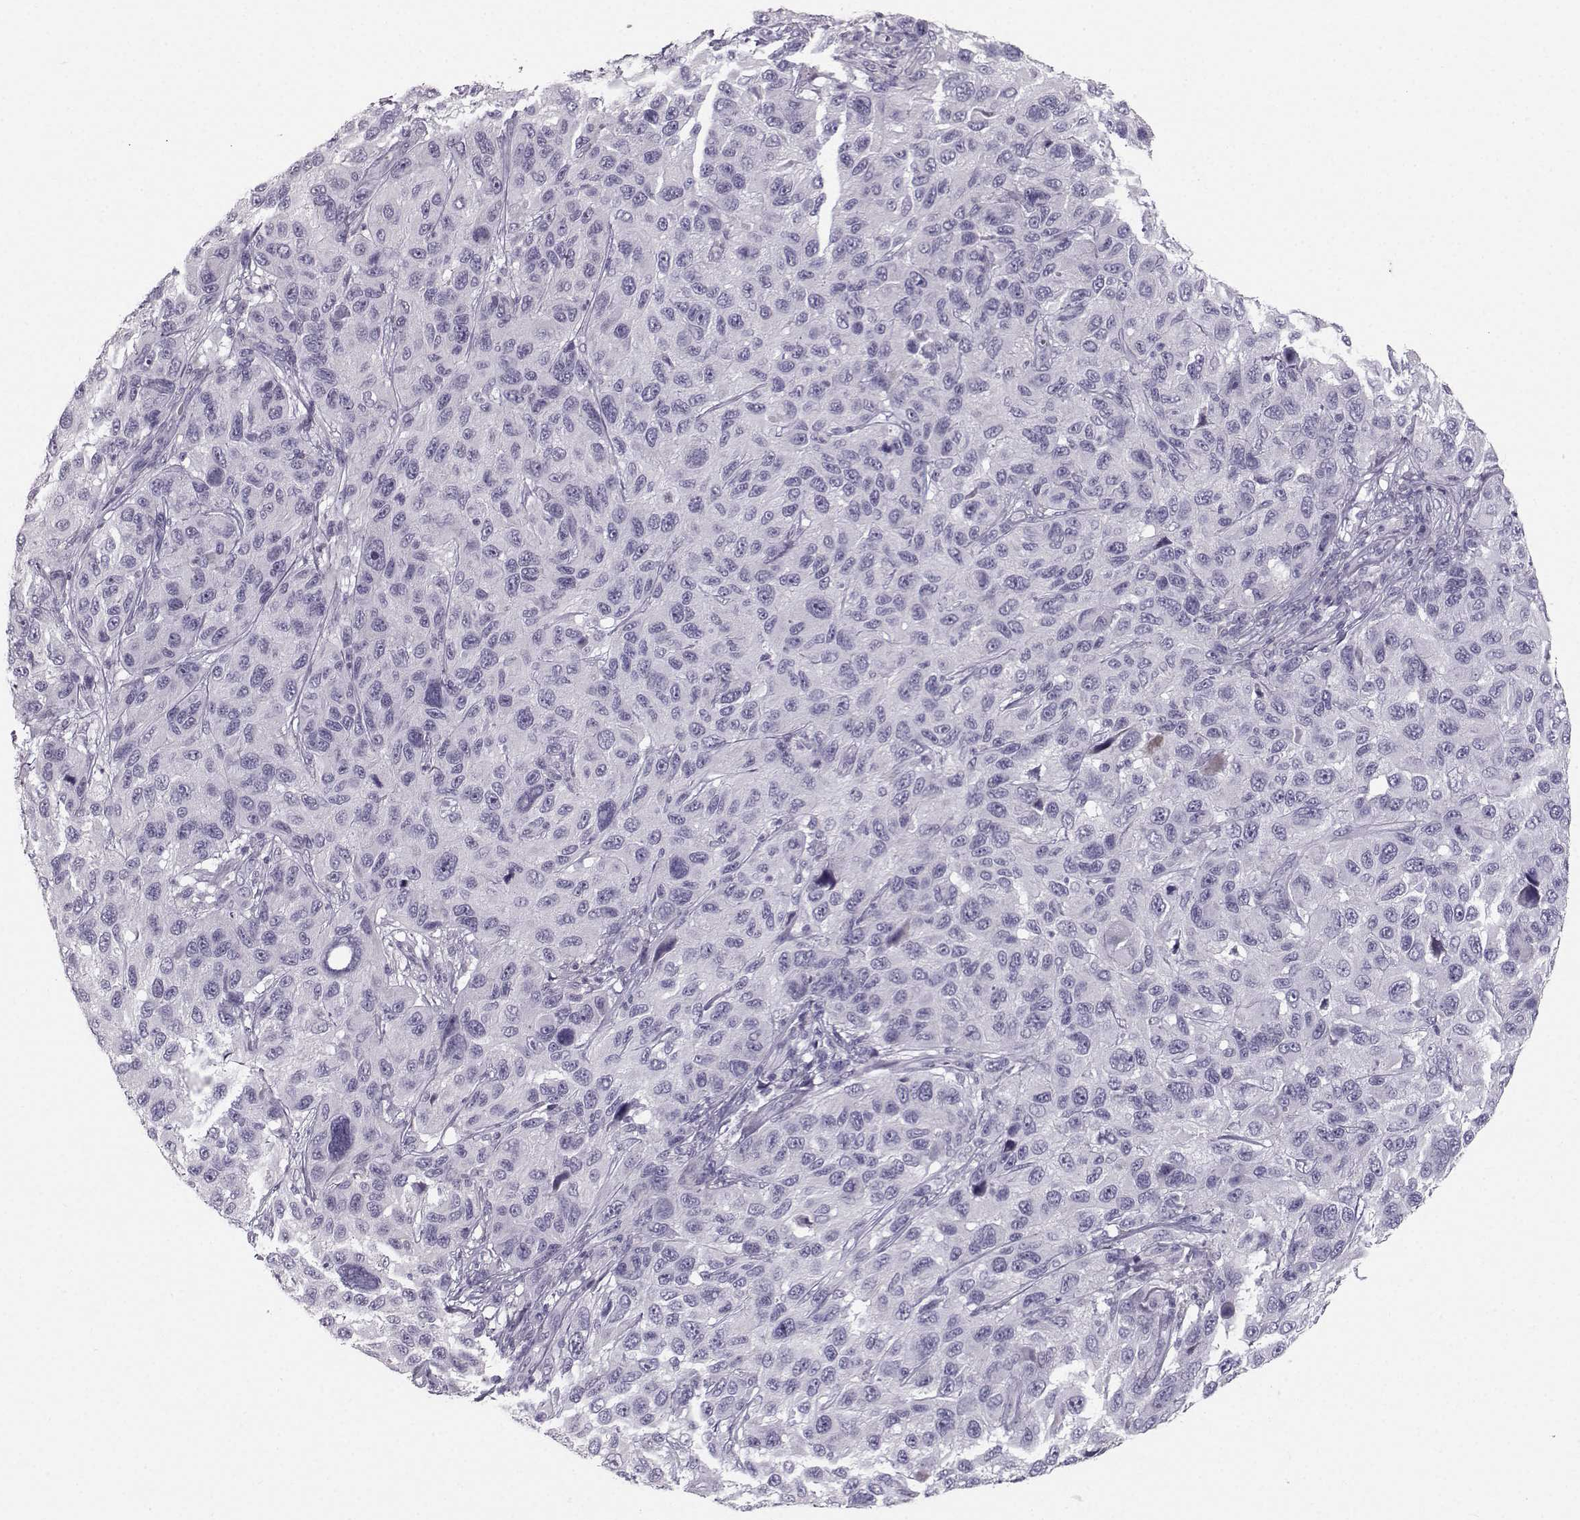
{"staining": {"intensity": "negative", "quantity": "none", "location": "none"}, "tissue": "melanoma", "cell_type": "Tumor cells", "image_type": "cancer", "snomed": [{"axis": "morphology", "description": "Malignant melanoma, NOS"}, {"axis": "topography", "description": "Skin"}], "caption": "DAB (3,3'-diaminobenzidine) immunohistochemical staining of human melanoma displays no significant expression in tumor cells.", "gene": "CASR", "patient": {"sex": "male", "age": 53}}